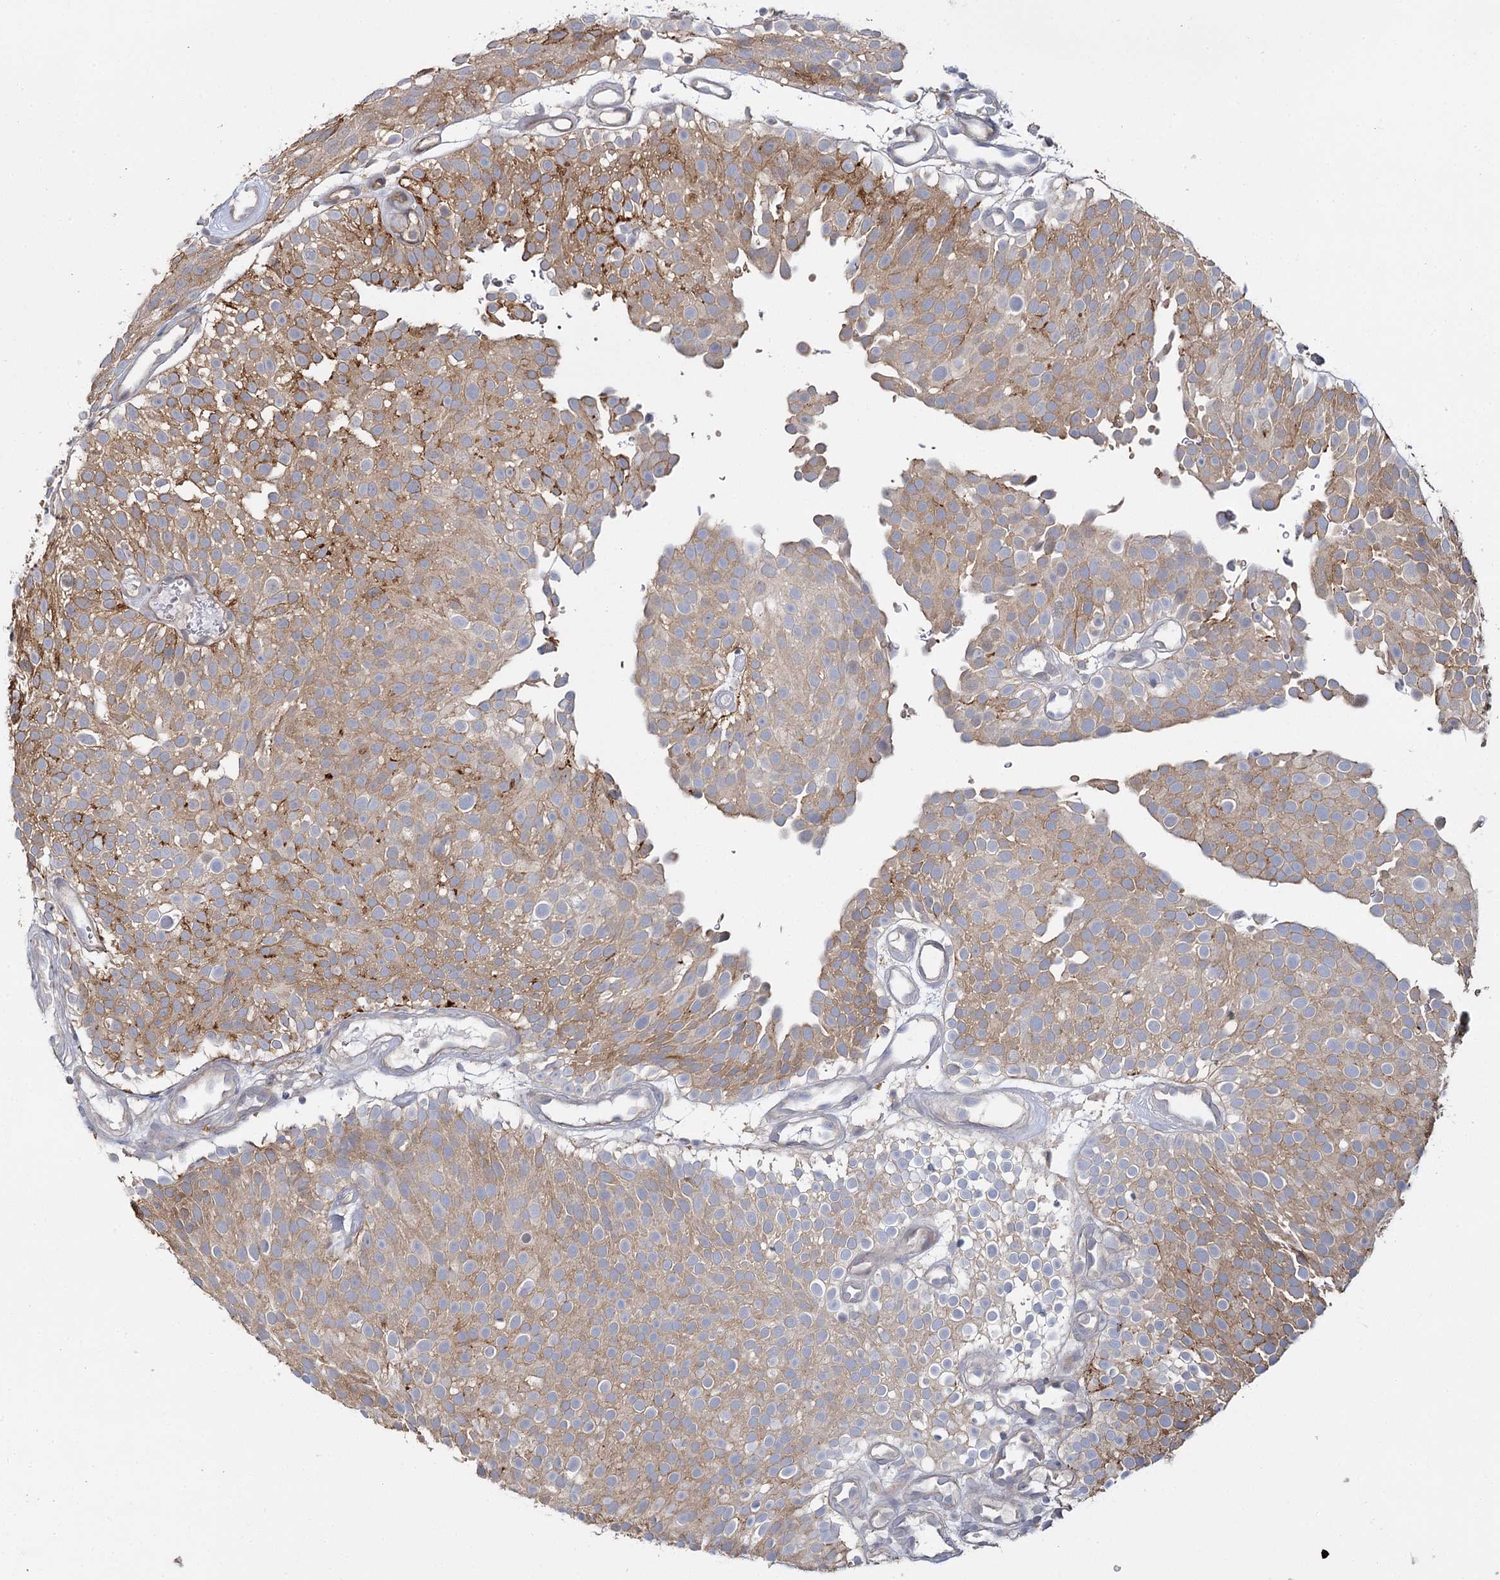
{"staining": {"intensity": "moderate", "quantity": "25%-75%", "location": "cytoplasmic/membranous"}, "tissue": "urothelial cancer", "cell_type": "Tumor cells", "image_type": "cancer", "snomed": [{"axis": "morphology", "description": "Urothelial carcinoma, Low grade"}, {"axis": "topography", "description": "Urinary bladder"}], "caption": "The micrograph demonstrates a brown stain indicating the presence of a protein in the cytoplasmic/membranous of tumor cells in urothelial cancer. Nuclei are stained in blue.", "gene": "ANGPTL5", "patient": {"sex": "male", "age": 78}}